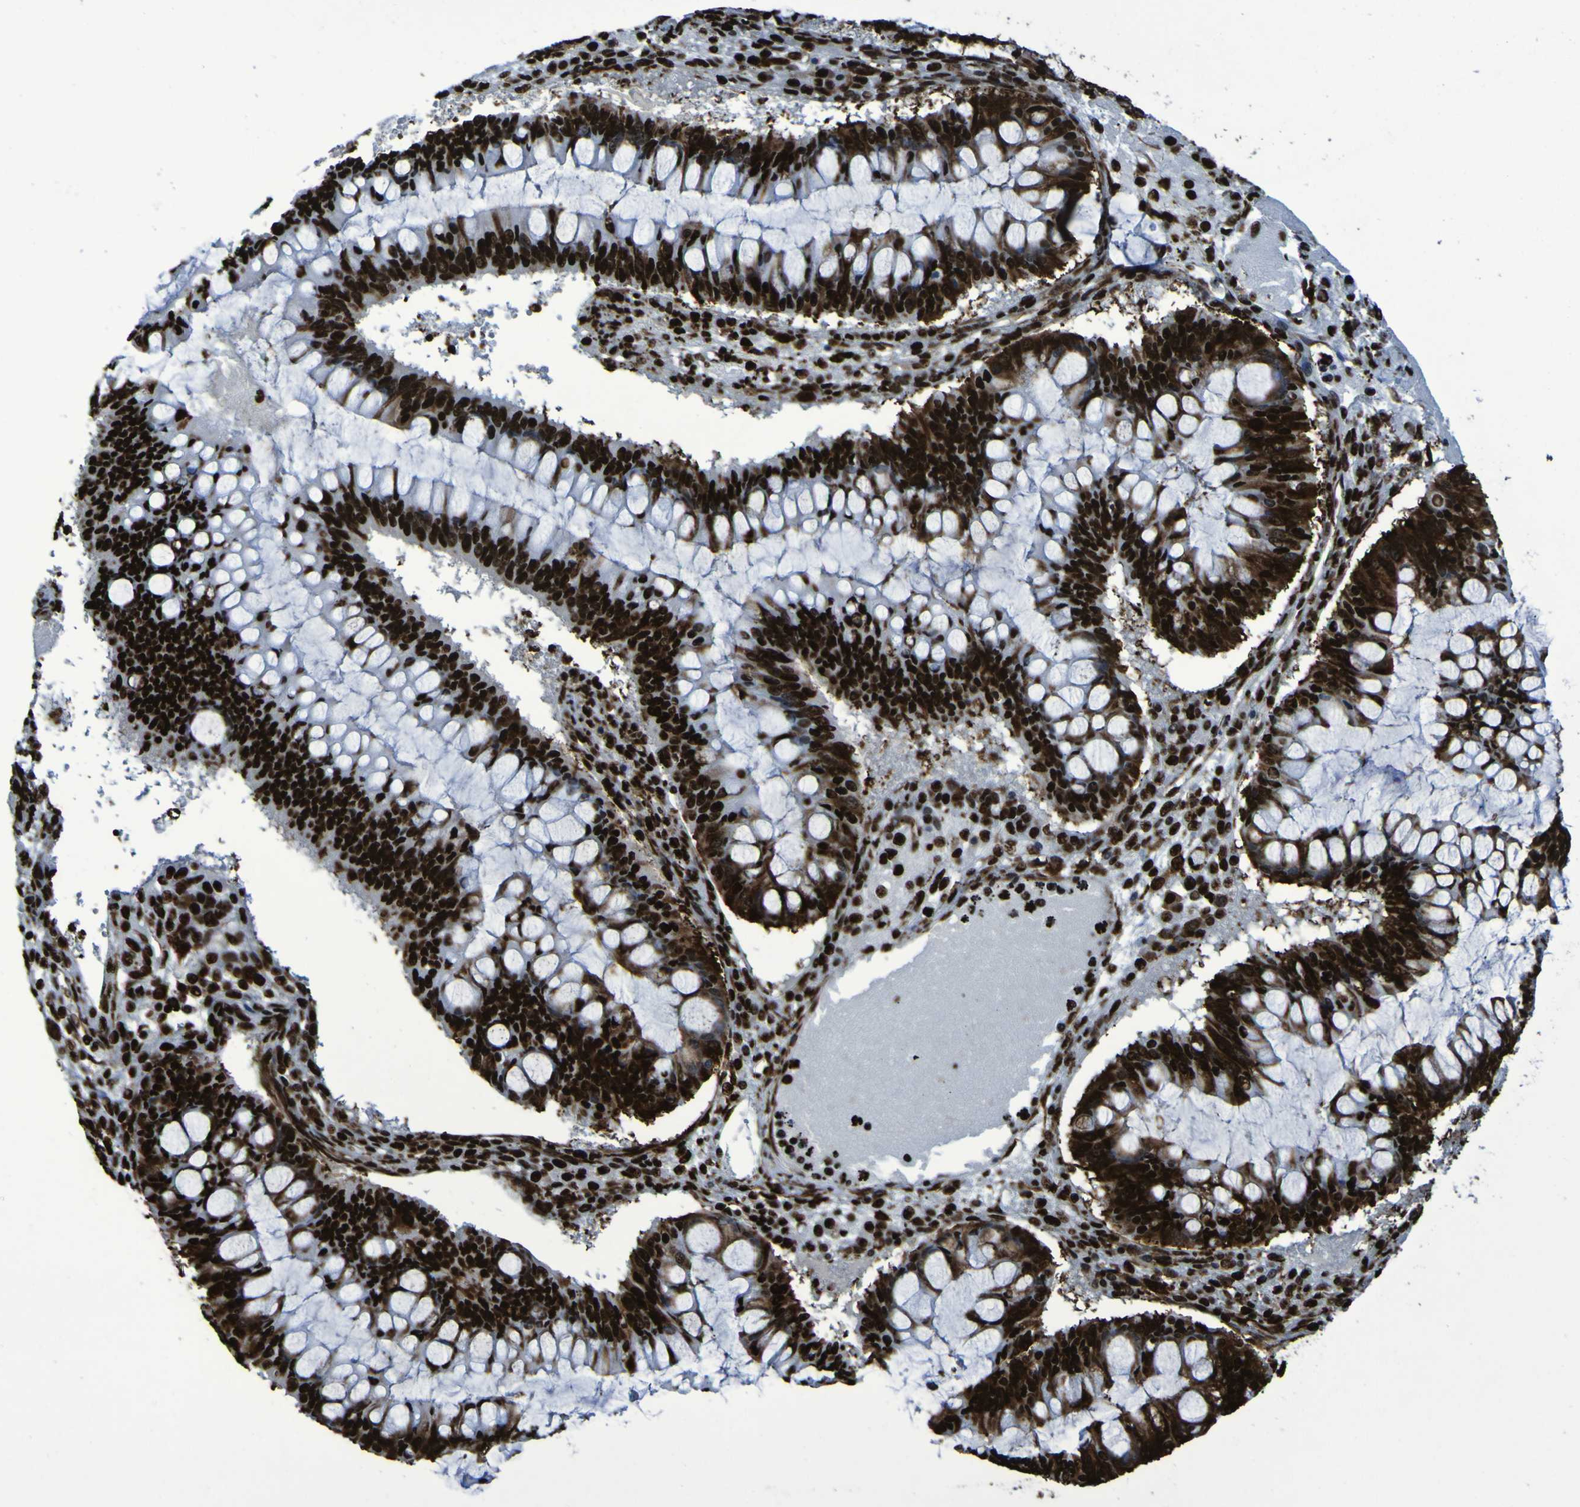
{"staining": {"intensity": "strong", "quantity": ">75%", "location": "nuclear"}, "tissue": "ovarian cancer", "cell_type": "Tumor cells", "image_type": "cancer", "snomed": [{"axis": "morphology", "description": "Cystadenocarcinoma, mucinous, NOS"}, {"axis": "topography", "description": "Ovary"}], "caption": "Brown immunohistochemical staining in ovarian mucinous cystadenocarcinoma reveals strong nuclear expression in about >75% of tumor cells. Nuclei are stained in blue.", "gene": "NPM1", "patient": {"sex": "female", "age": 73}}